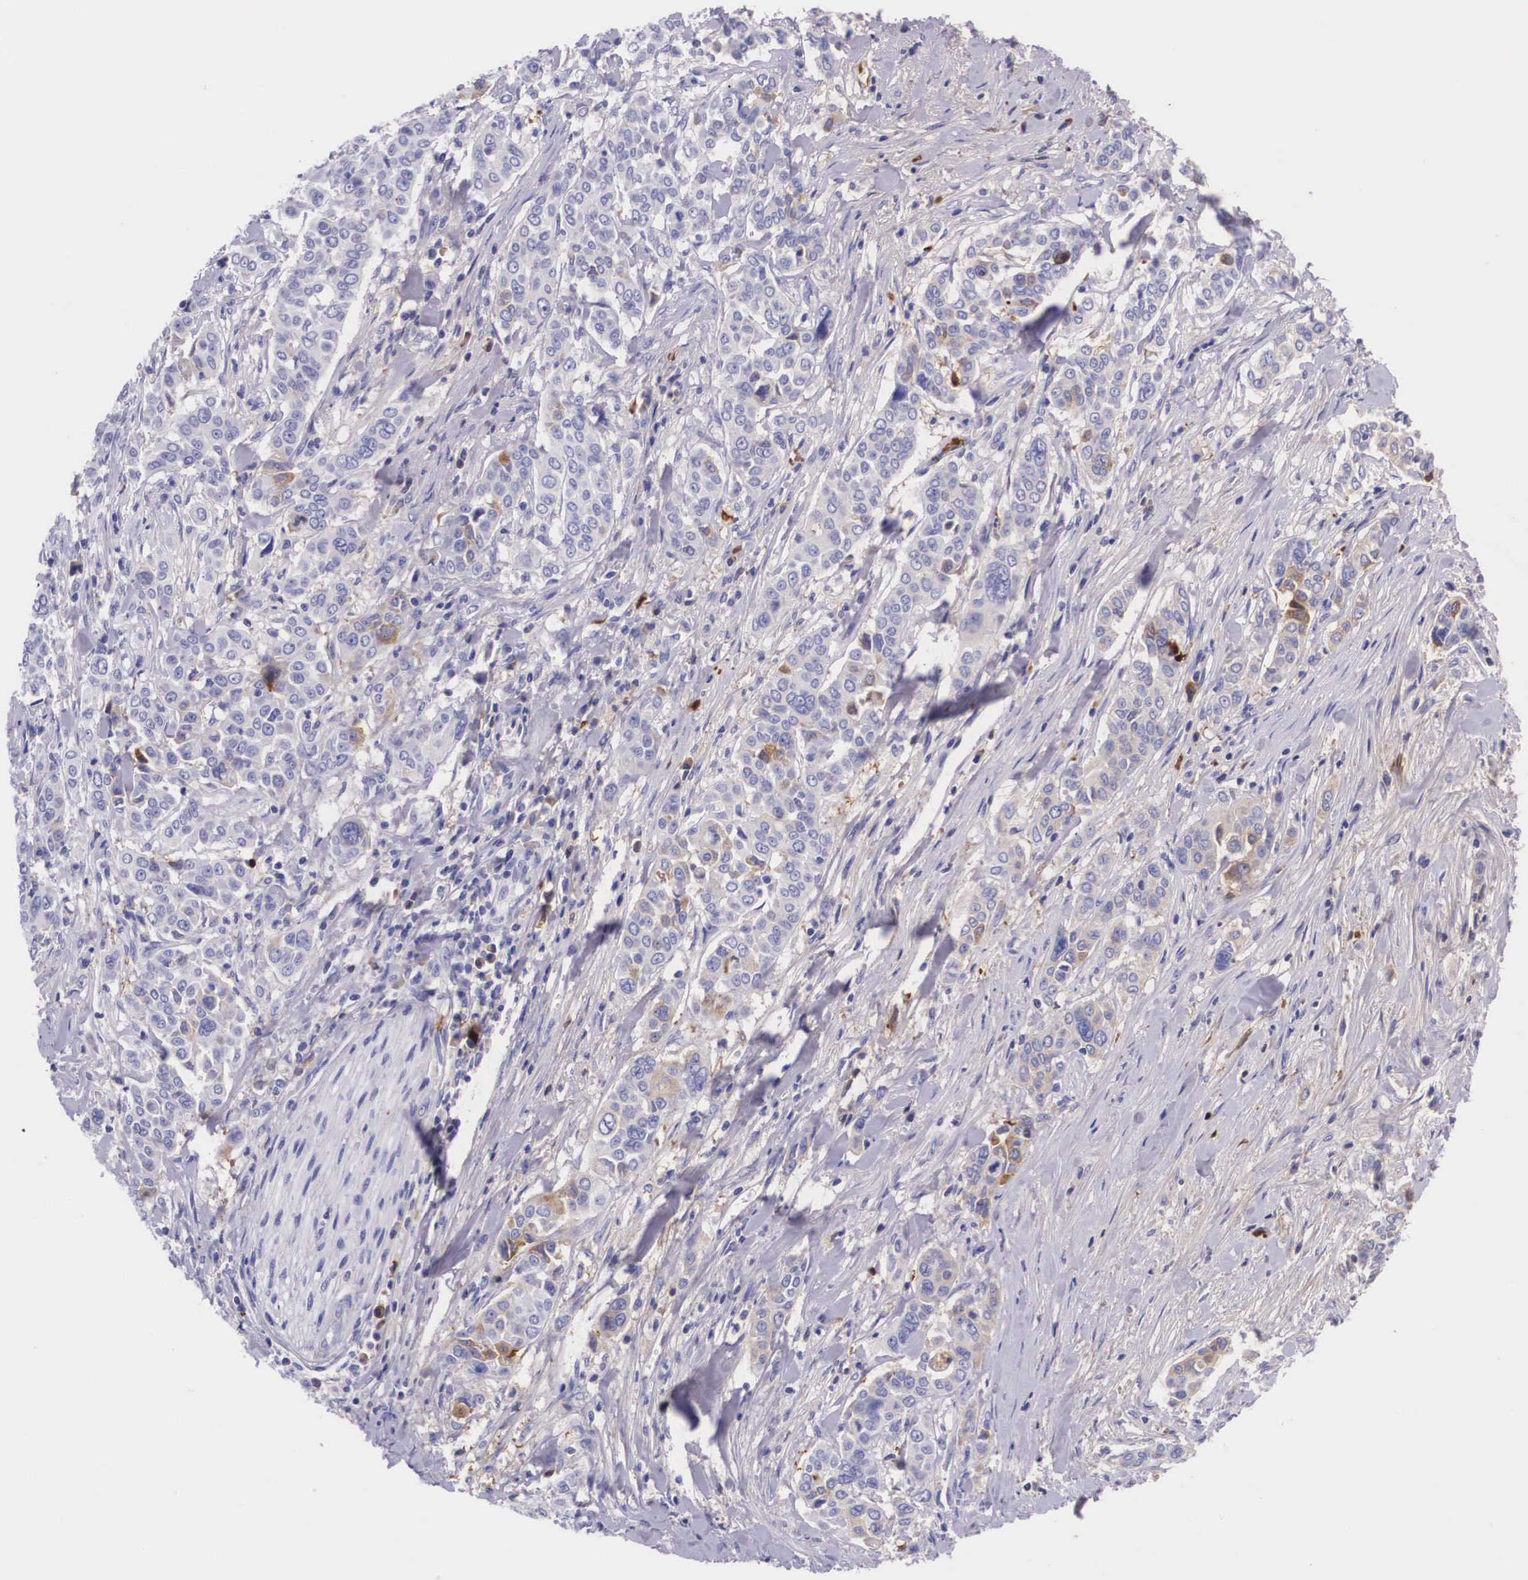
{"staining": {"intensity": "weak", "quantity": "<25%", "location": "cytoplasmic/membranous"}, "tissue": "pancreatic cancer", "cell_type": "Tumor cells", "image_type": "cancer", "snomed": [{"axis": "morphology", "description": "Adenocarcinoma, NOS"}, {"axis": "topography", "description": "Pancreas"}], "caption": "The histopathology image shows no staining of tumor cells in pancreatic cancer (adenocarcinoma). Nuclei are stained in blue.", "gene": "PLG", "patient": {"sex": "female", "age": 52}}